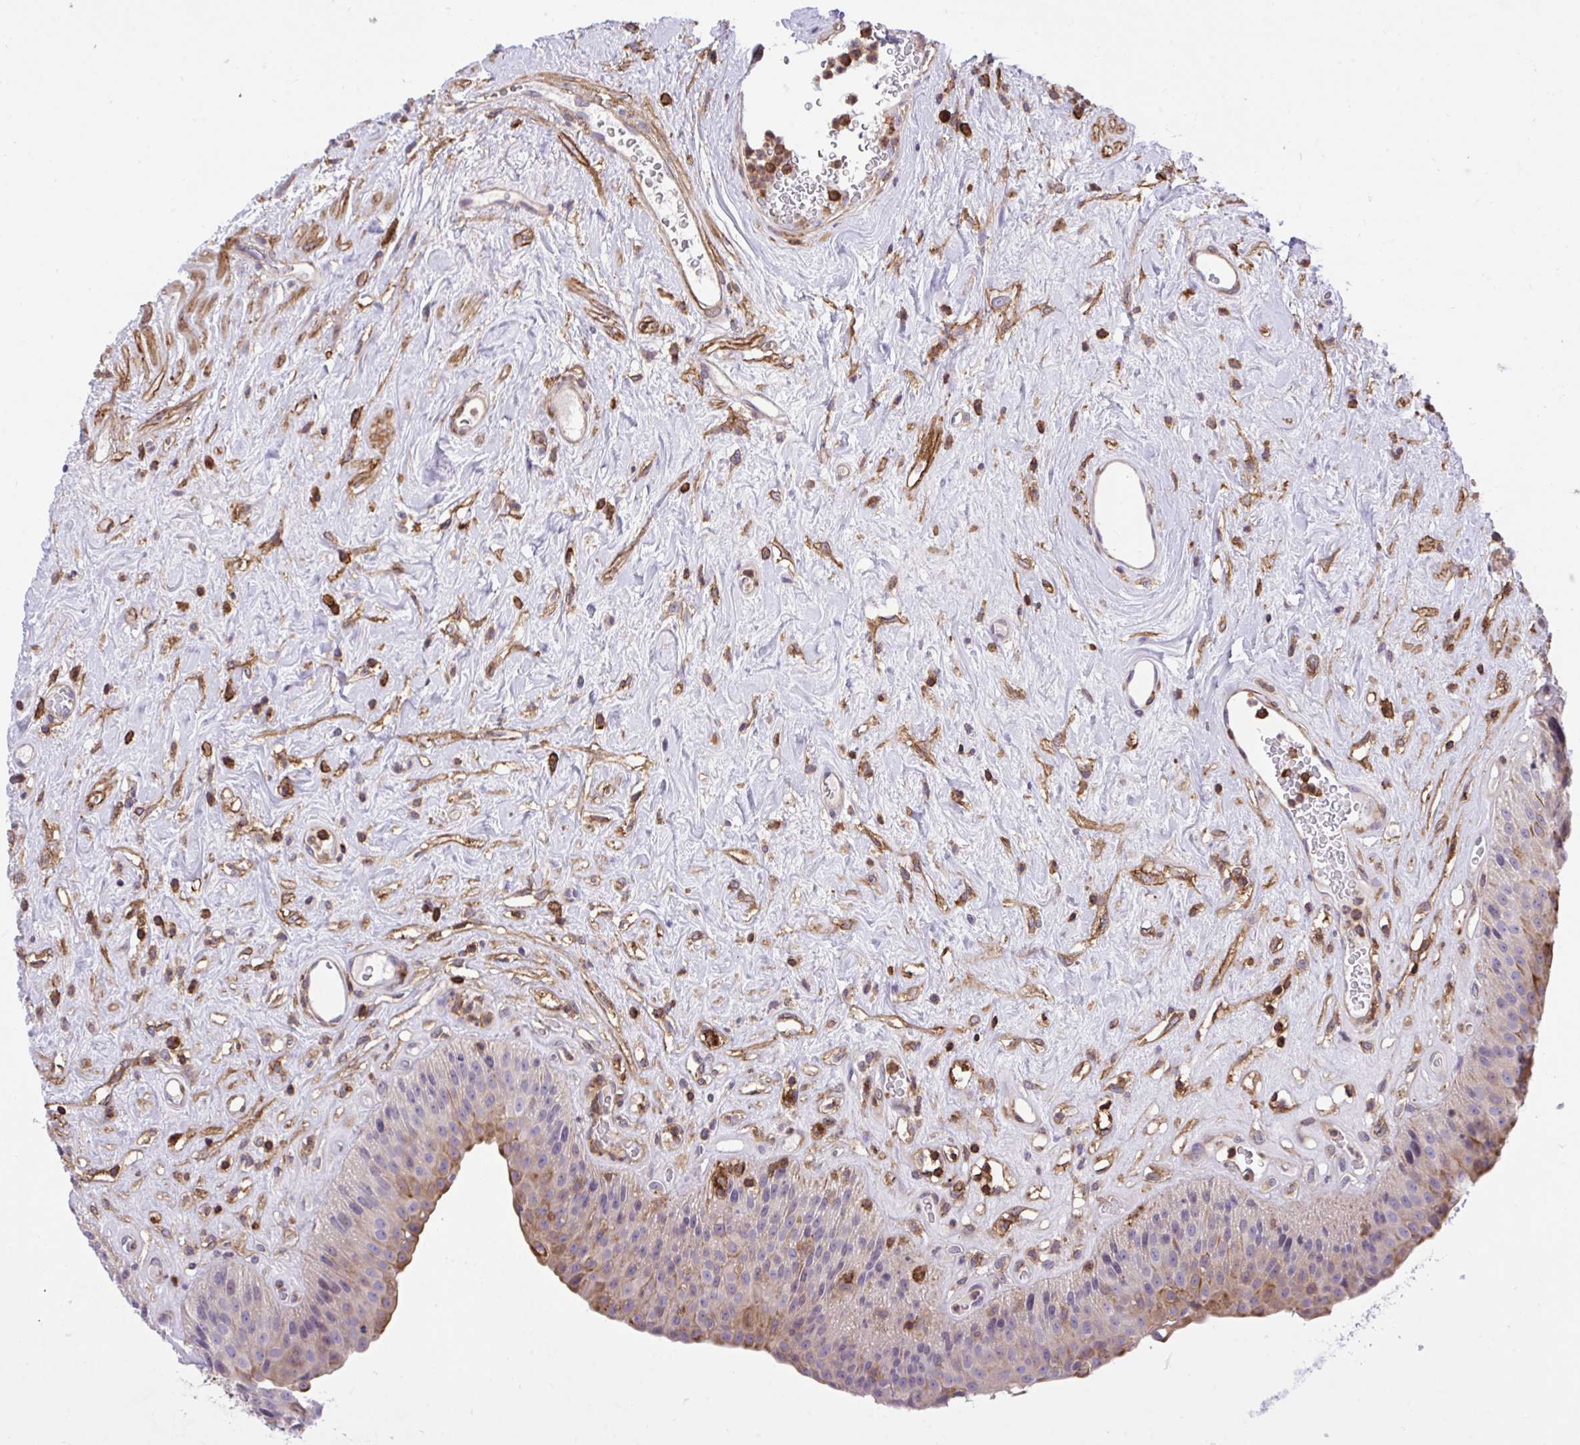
{"staining": {"intensity": "moderate", "quantity": "<25%", "location": "cytoplasmic/membranous"}, "tissue": "urinary bladder", "cell_type": "Urothelial cells", "image_type": "normal", "snomed": [{"axis": "morphology", "description": "Normal tissue, NOS"}, {"axis": "topography", "description": "Urinary bladder"}], "caption": "Benign urinary bladder was stained to show a protein in brown. There is low levels of moderate cytoplasmic/membranous positivity in approximately <25% of urothelial cells. The staining was performed using DAB (3,3'-diaminobenzidine), with brown indicating positive protein expression. Nuclei are stained blue with hematoxylin.", "gene": "ERI1", "patient": {"sex": "female", "age": 56}}